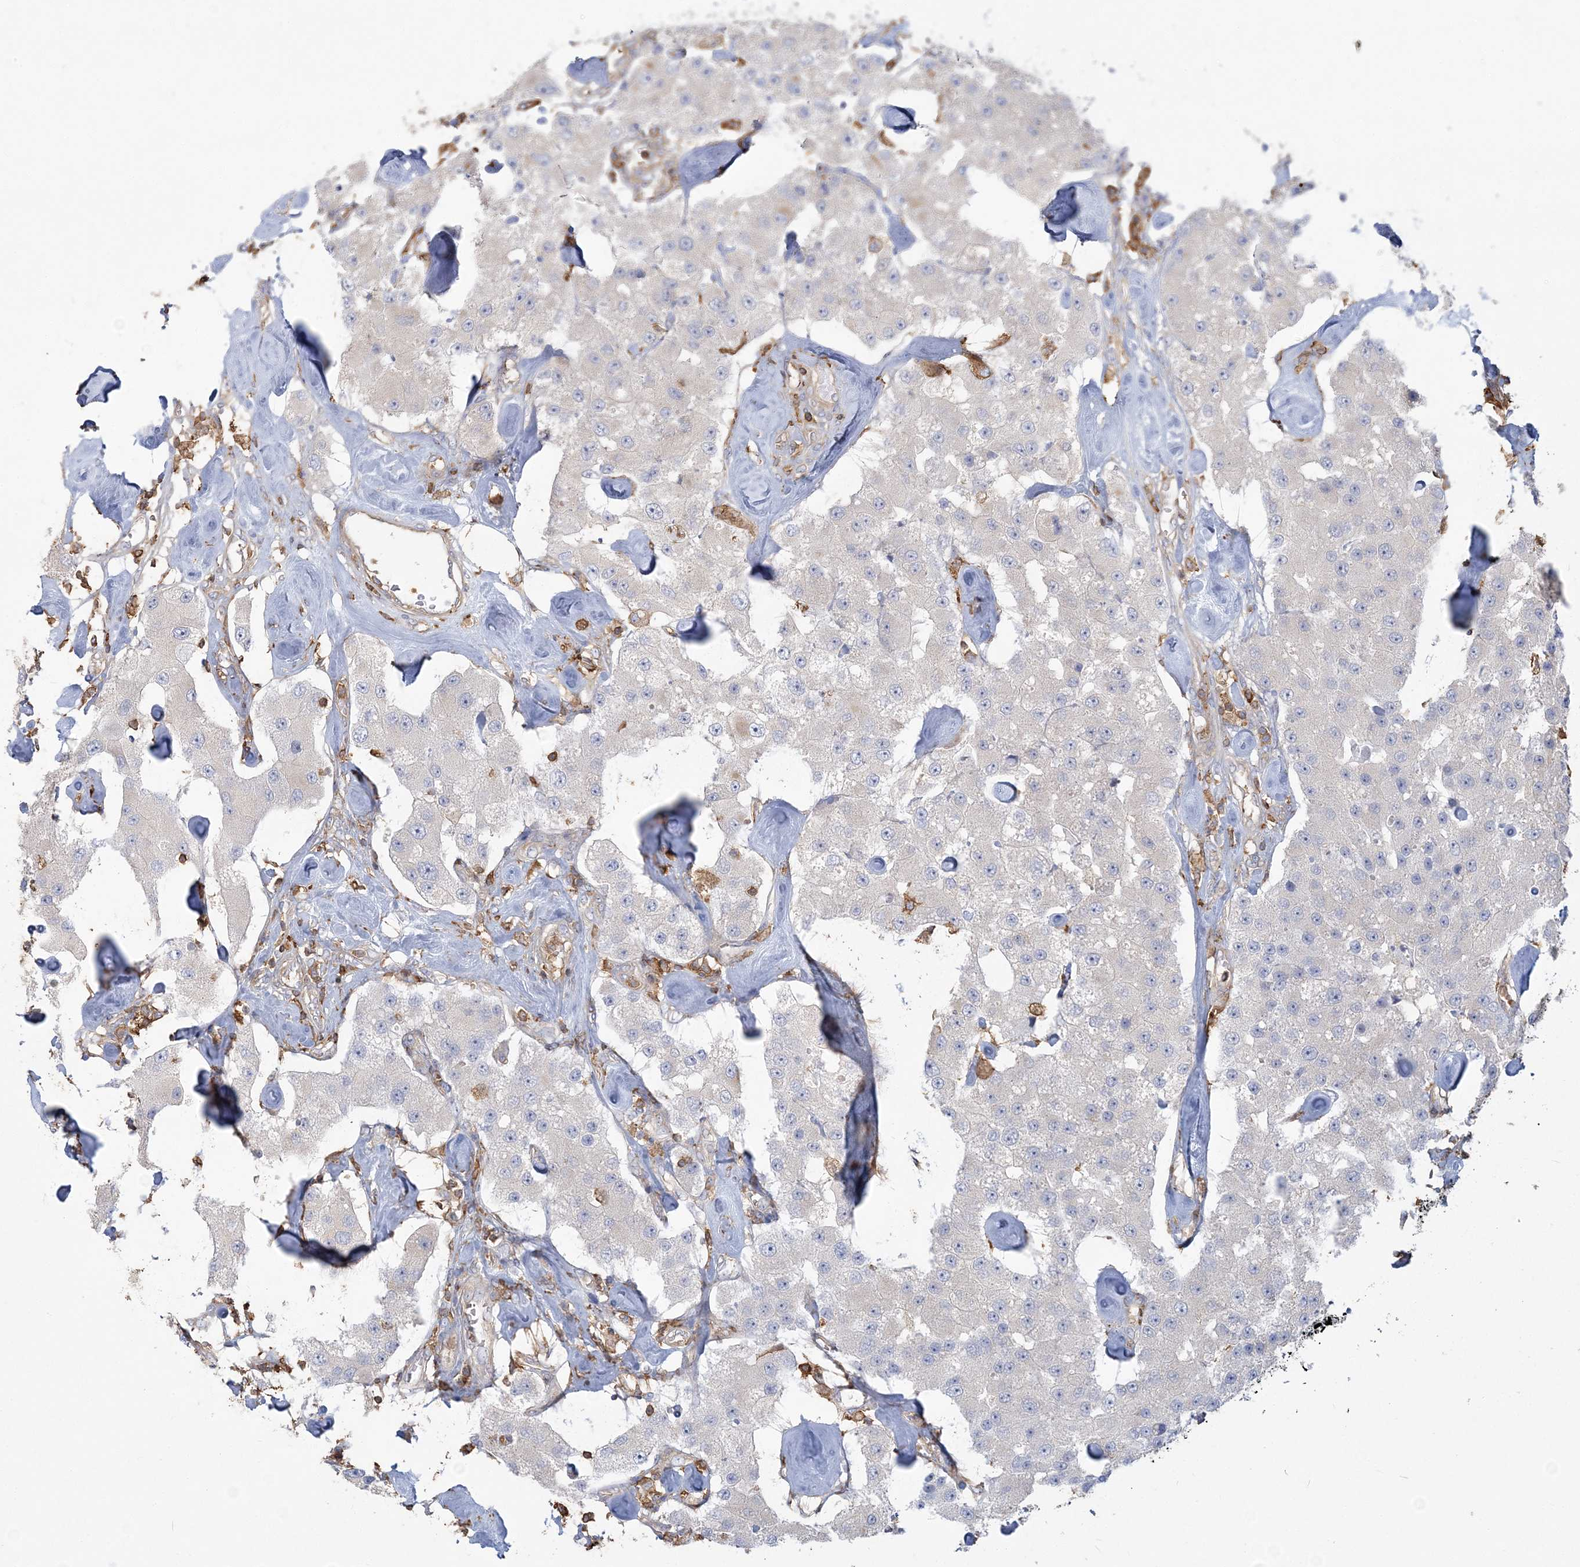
{"staining": {"intensity": "negative", "quantity": "none", "location": "none"}, "tissue": "carcinoid", "cell_type": "Tumor cells", "image_type": "cancer", "snomed": [{"axis": "morphology", "description": "Carcinoid, malignant, NOS"}, {"axis": "topography", "description": "Pancreas"}], "caption": "The micrograph reveals no significant positivity in tumor cells of carcinoid.", "gene": "ANKS1A", "patient": {"sex": "male", "age": 41}}